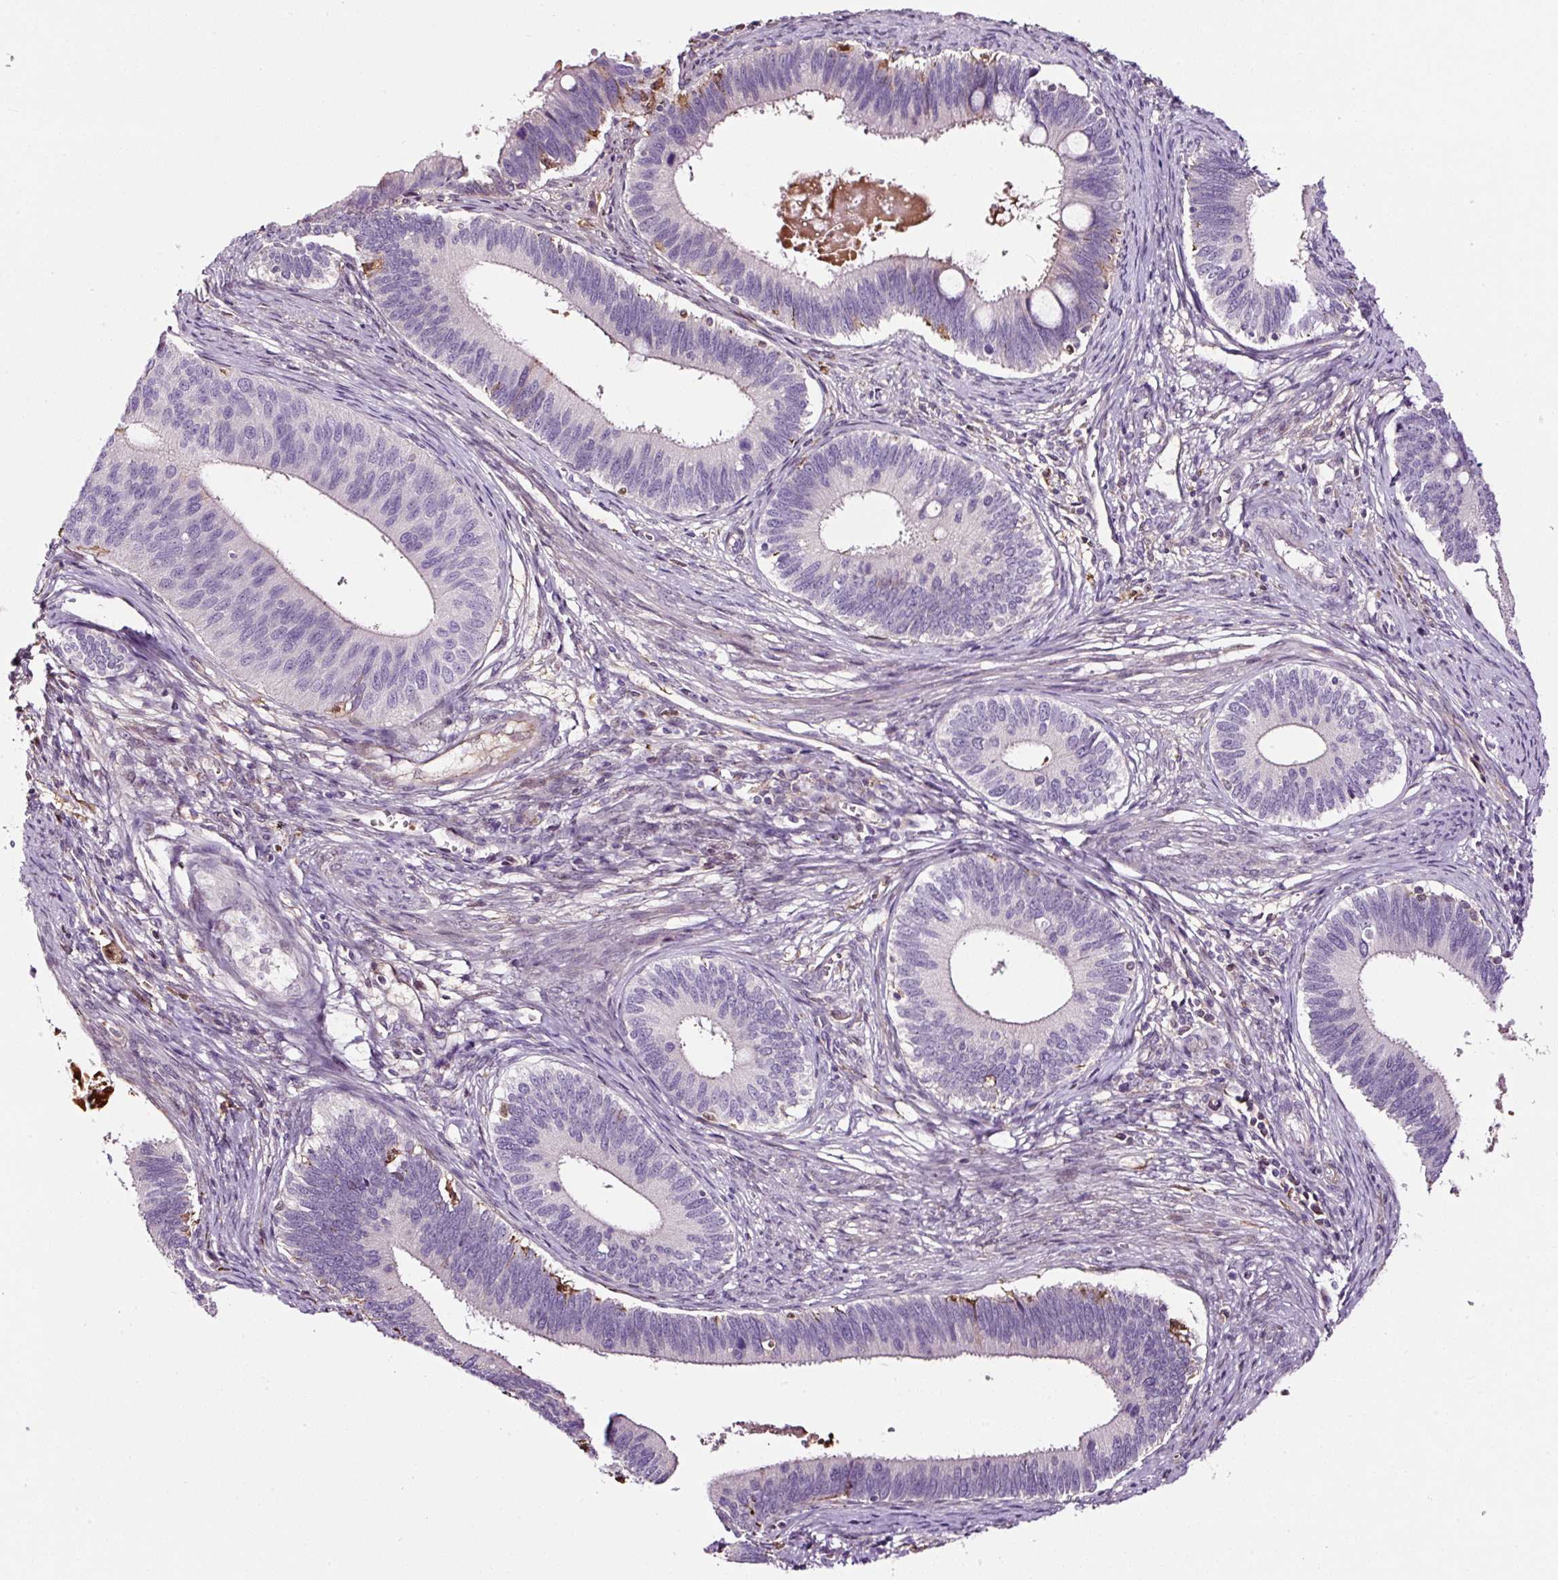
{"staining": {"intensity": "negative", "quantity": "none", "location": "none"}, "tissue": "cervical cancer", "cell_type": "Tumor cells", "image_type": "cancer", "snomed": [{"axis": "morphology", "description": "Adenocarcinoma, NOS"}, {"axis": "topography", "description": "Cervix"}], "caption": "An image of human adenocarcinoma (cervical) is negative for staining in tumor cells.", "gene": "LRRC24", "patient": {"sex": "female", "age": 42}}